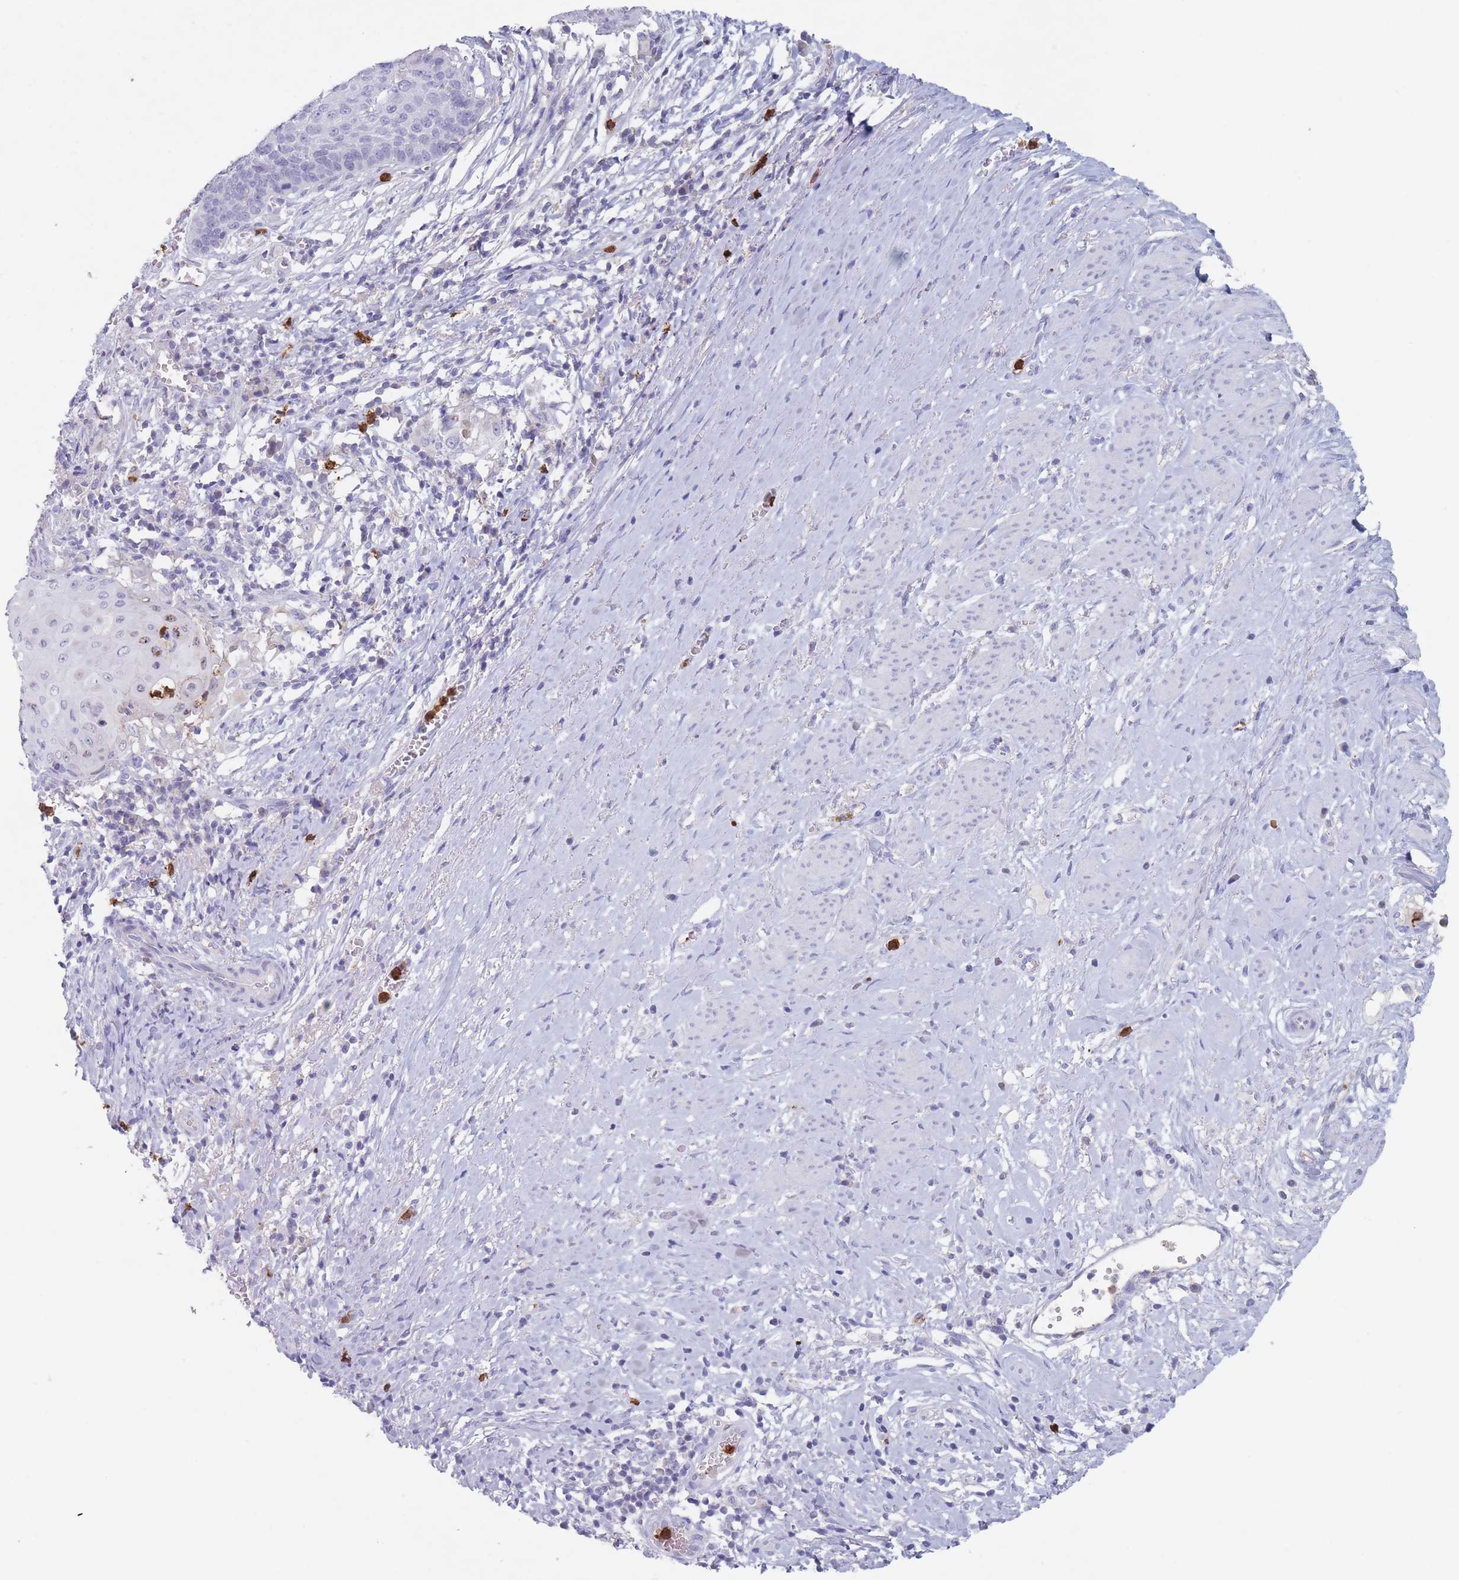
{"staining": {"intensity": "weak", "quantity": "<25%", "location": "cytoplasmic/membranous"}, "tissue": "cervical cancer", "cell_type": "Tumor cells", "image_type": "cancer", "snomed": [{"axis": "morphology", "description": "Squamous cell carcinoma, NOS"}, {"axis": "topography", "description": "Cervix"}], "caption": "A high-resolution photomicrograph shows IHC staining of cervical squamous cell carcinoma, which shows no significant positivity in tumor cells. (Immunohistochemistry (ihc), brightfield microscopy, high magnification).", "gene": "ATP1A3", "patient": {"sex": "female", "age": 39}}